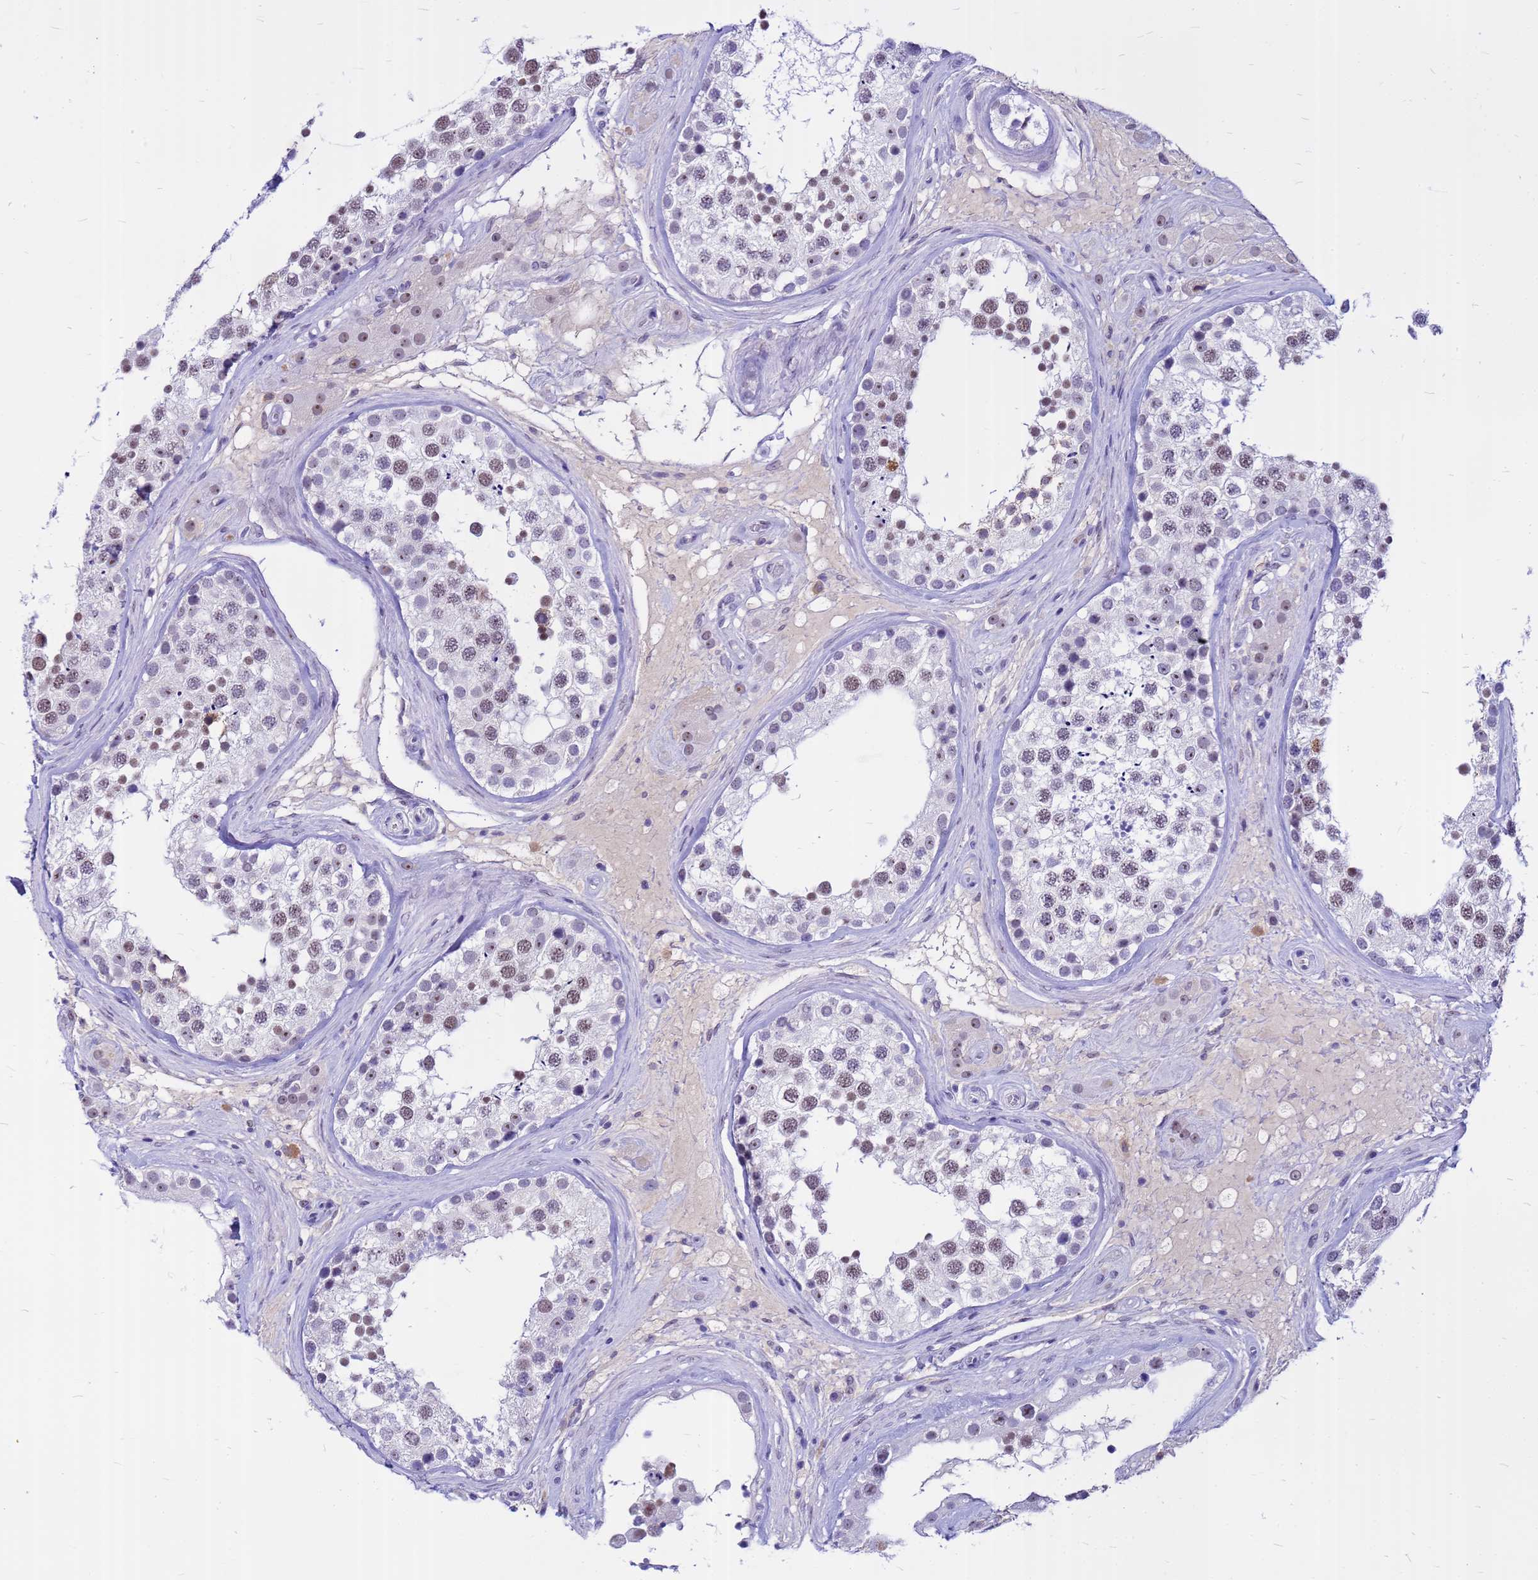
{"staining": {"intensity": "moderate", "quantity": "25%-75%", "location": "nuclear"}, "tissue": "testis", "cell_type": "Cells in seminiferous ducts", "image_type": "normal", "snomed": [{"axis": "morphology", "description": "Normal tissue, NOS"}, {"axis": "topography", "description": "Testis"}], "caption": "Cells in seminiferous ducts demonstrate moderate nuclear staining in about 25%-75% of cells in benign testis.", "gene": "DMRTC2", "patient": {"sex": "male", "age": 46}}